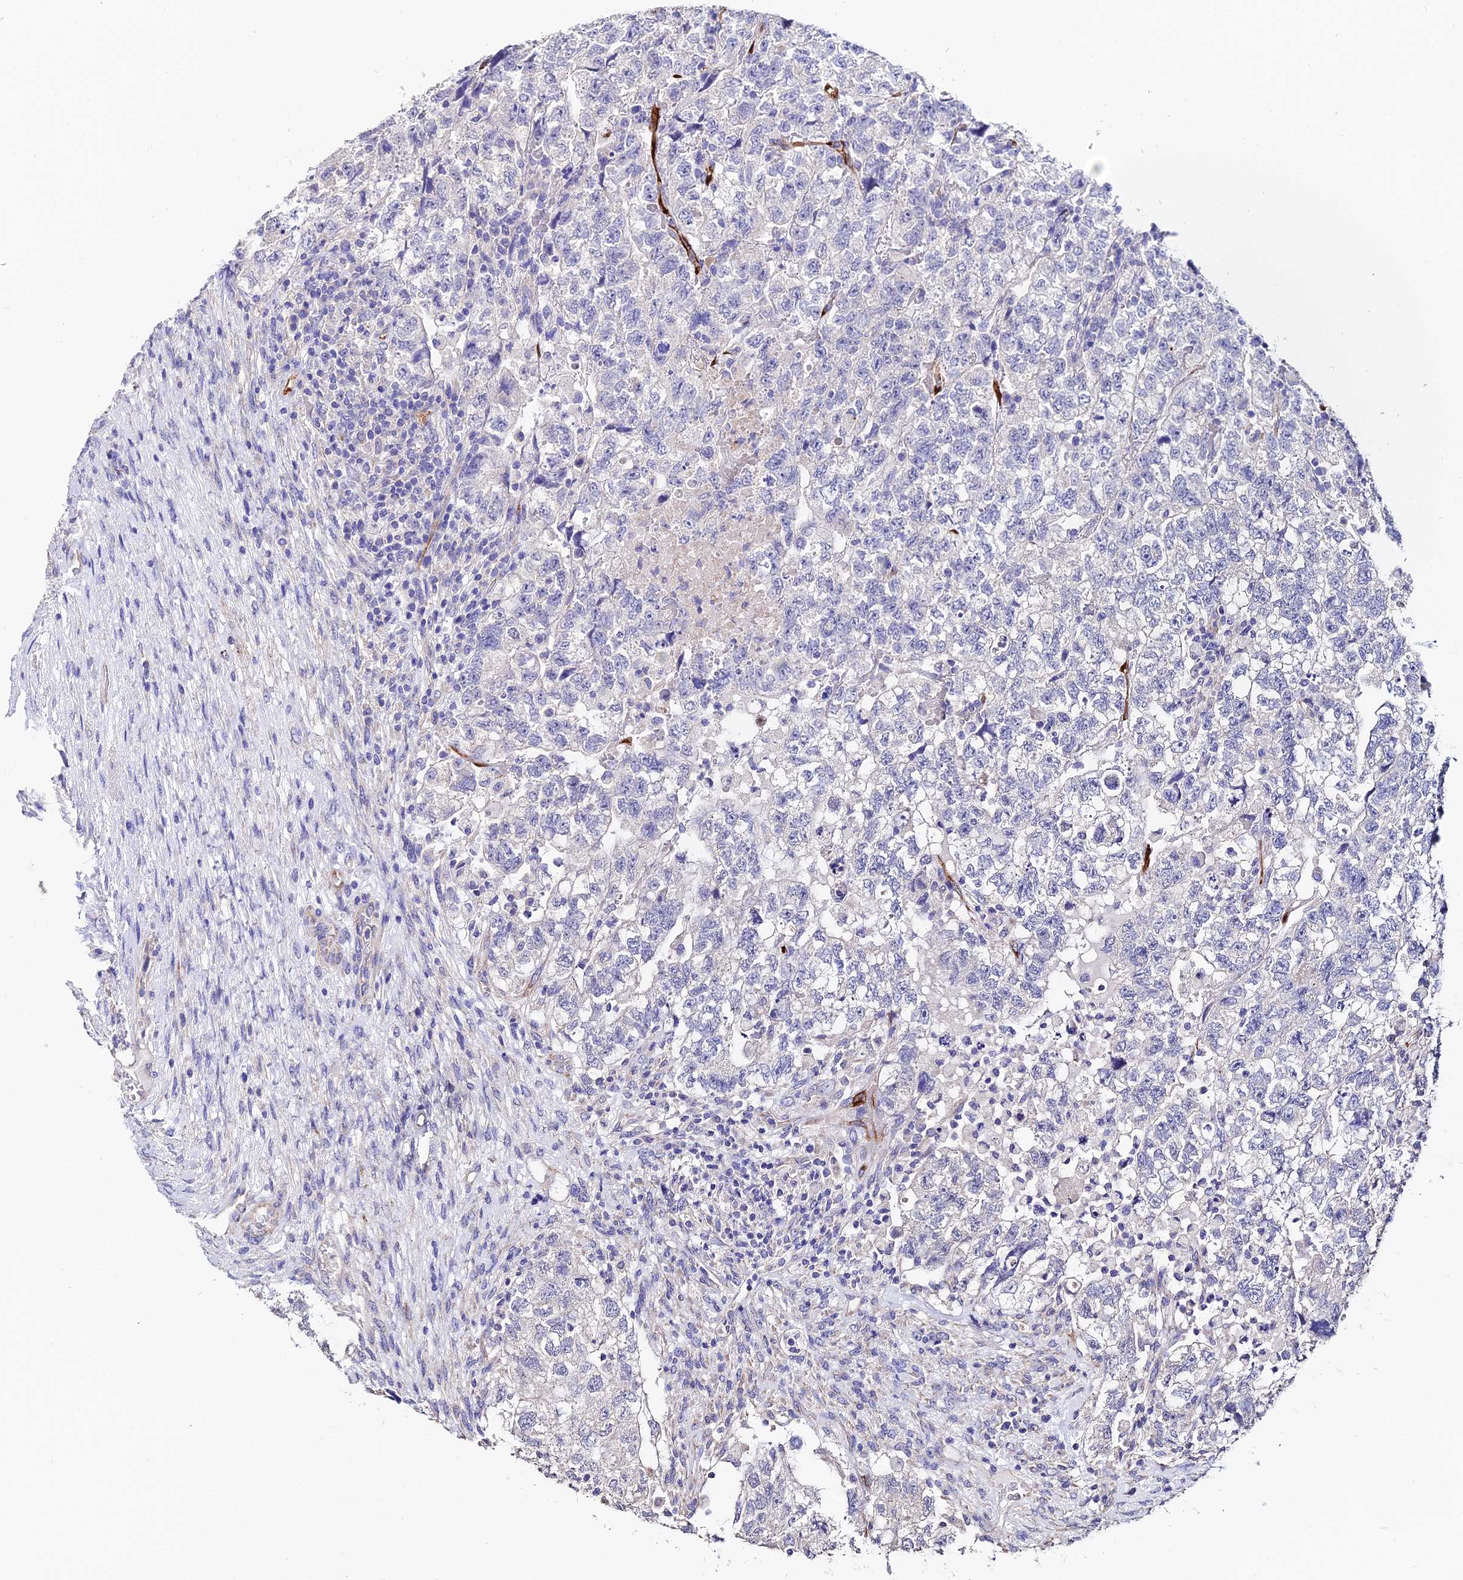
{"staining": {"intensity": "negative", "quantity": "none", "location": "none"}, "tissue": "testis cancer", "cell_type": "Tumor cells", "image_type": "cancer", "snomed": [{"axis": "morphology", "description": "Normal tissue, NOS"}, {"axis": "morphology", "description": "Carcinoma, Embryonal, NOS"}, {"axis": "topography", "description": "Testis"}], "caption": "Tumor cells are negative for brown protein staining in embryonal carcinoma (testis).", "gene": "ESM1", "patient": {"sex": "male", "age": 36}}